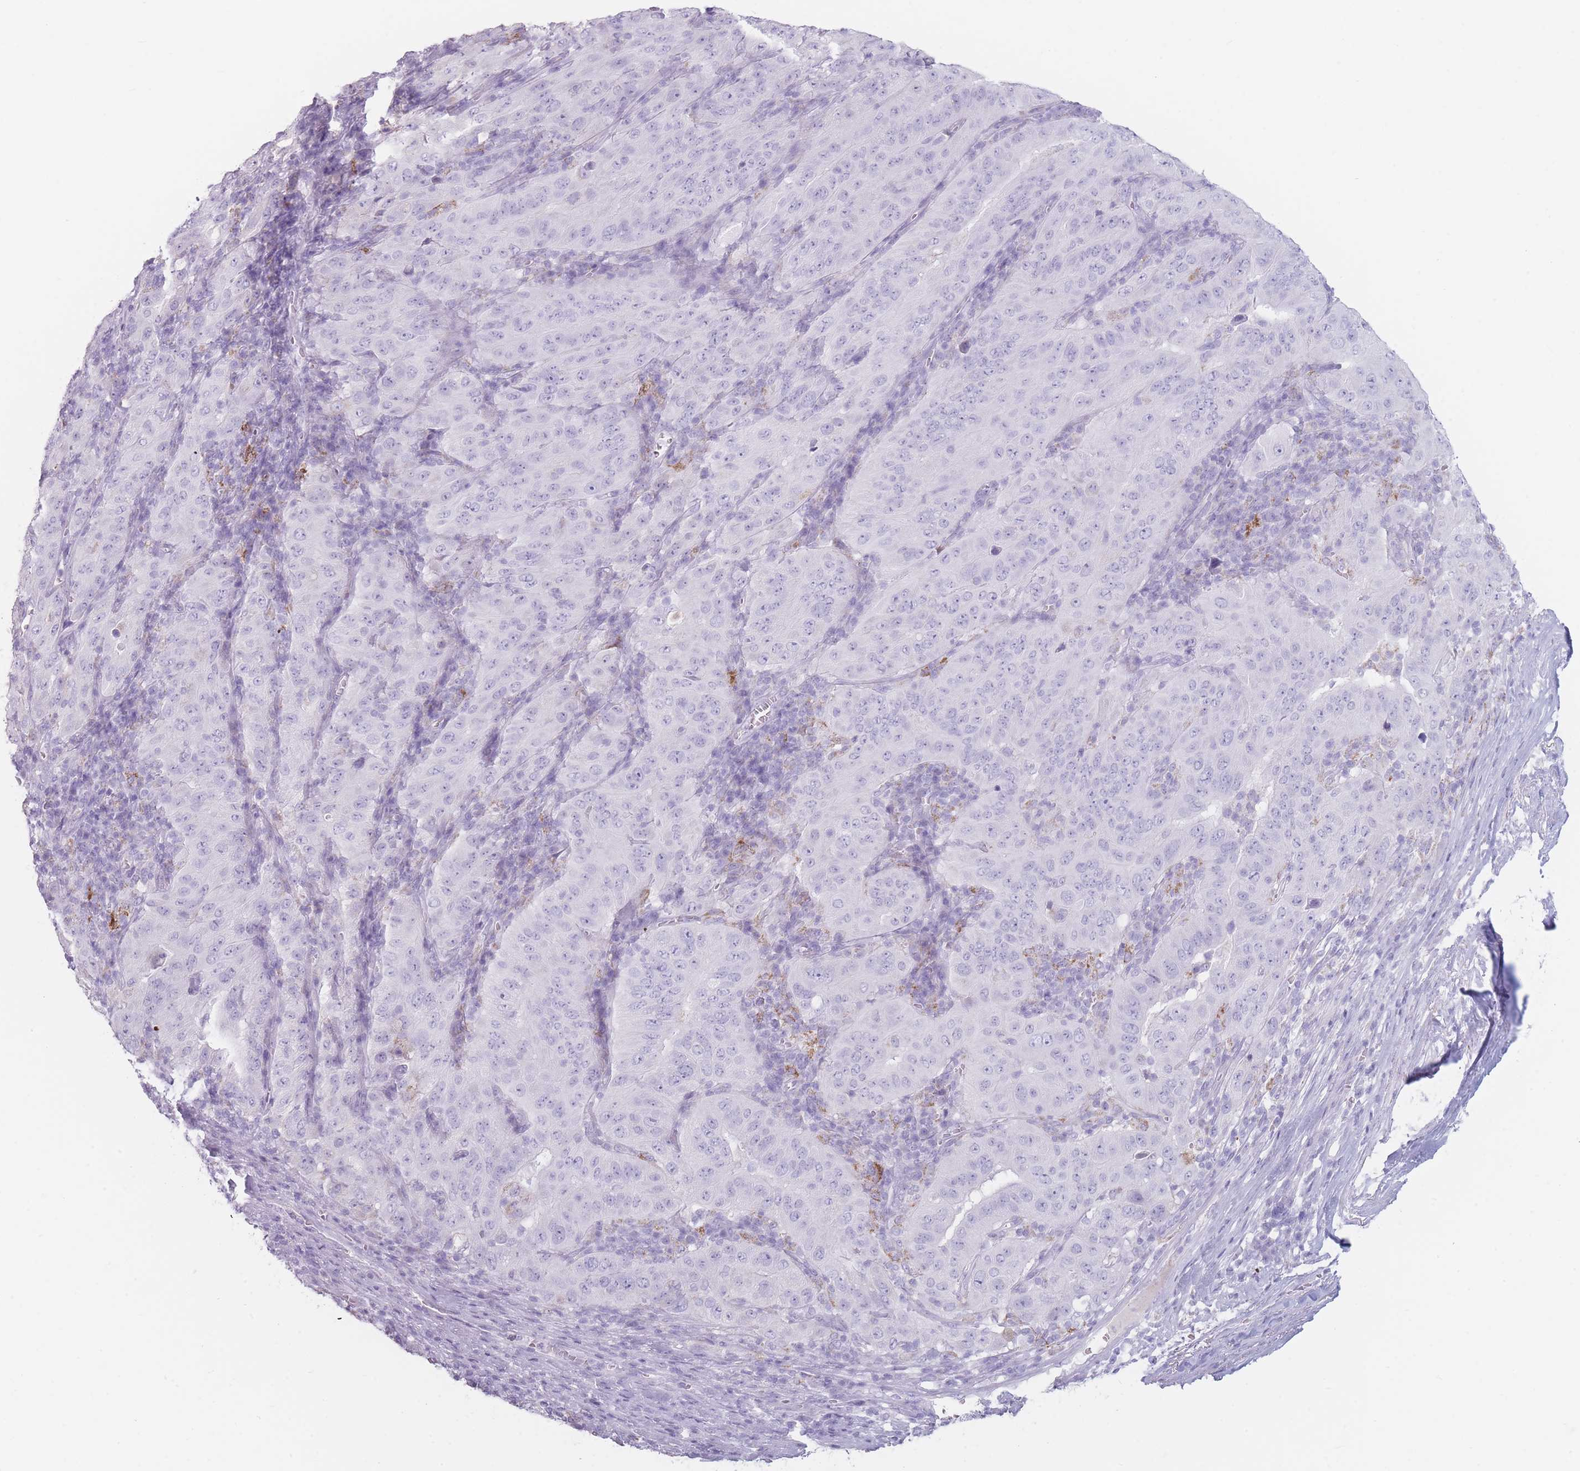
{"staining": {"intensity": "negative", "quantity": "none", "location": "none"}, "tissue": "pancreatic cancer", "cell_type": "Tumor cells", "image_type": "cancer", "snomed": [{"axis": "morphology", "description": "Adenocarcinoma, NOS"}, {"axis": "topography", "description": "Pancreas"}], "caption": "Tumor cells are negative for brown protein staining in pancreatic cancer (adenocarcinoma). (Brightfield microscopy of DAB (3,3'-diaminobenzidine) immunohistochemistry at high magnification).", "gene": "GPR12", "patient": {"sex": "male", "age": 63}}